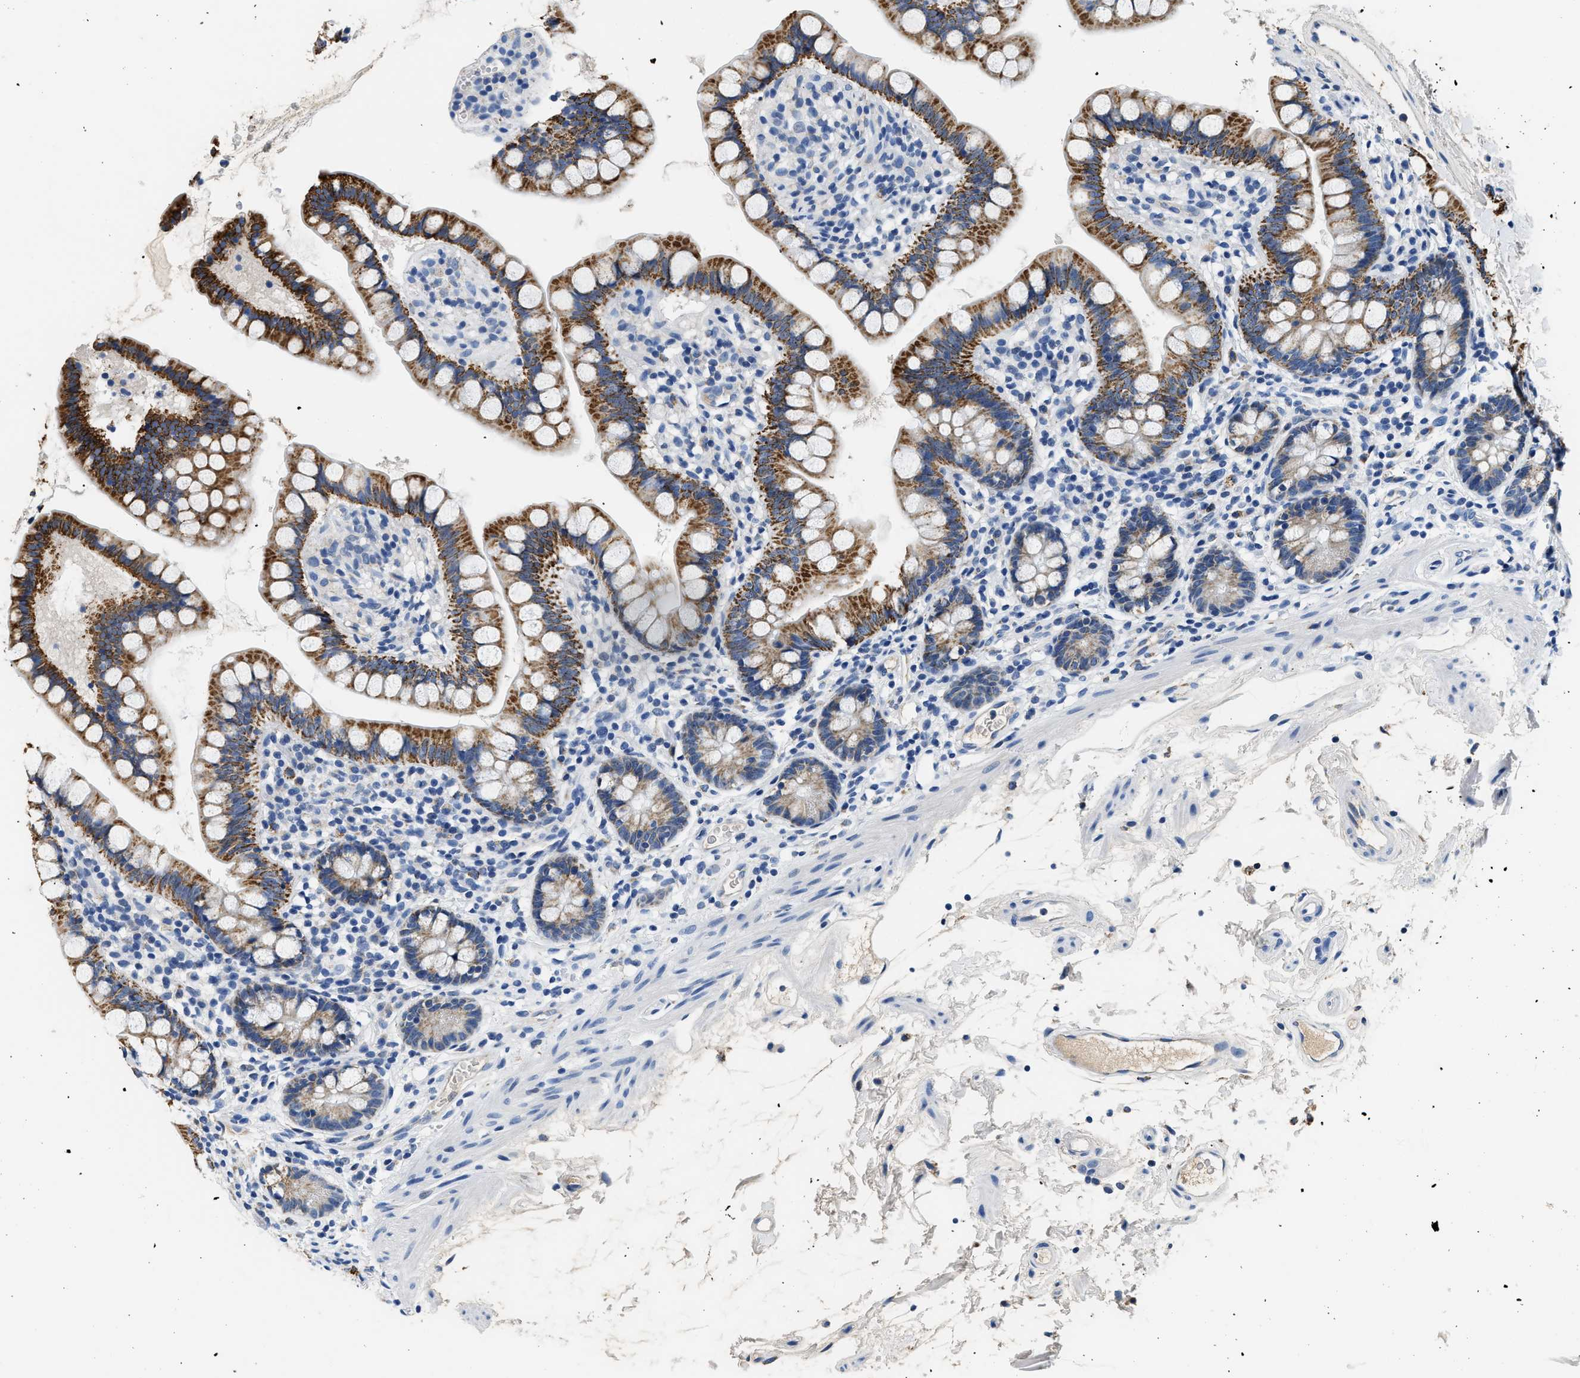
{"staining": {"intensity": "strong", "quantity": "25%-75%", "location": "cytoplasmic/membranous"}, "tissue": "small intestine", "cell_type": "Glandular cells", "image_type": "normal", "snomed": [{"axis": "morphology", "description": "Normal tissue, NOS"}, {"axis": "topography", "description": "Small intestine"}], "caption": "Immunohistochemistry (IHC) (DAB) staining of benign small intestine reveals strong cytoplasmic/membranous protein staining in about 25%-75% of glandular cells.", "gene": "PCK2", "patient": {"sex": "female", "age": 84}}